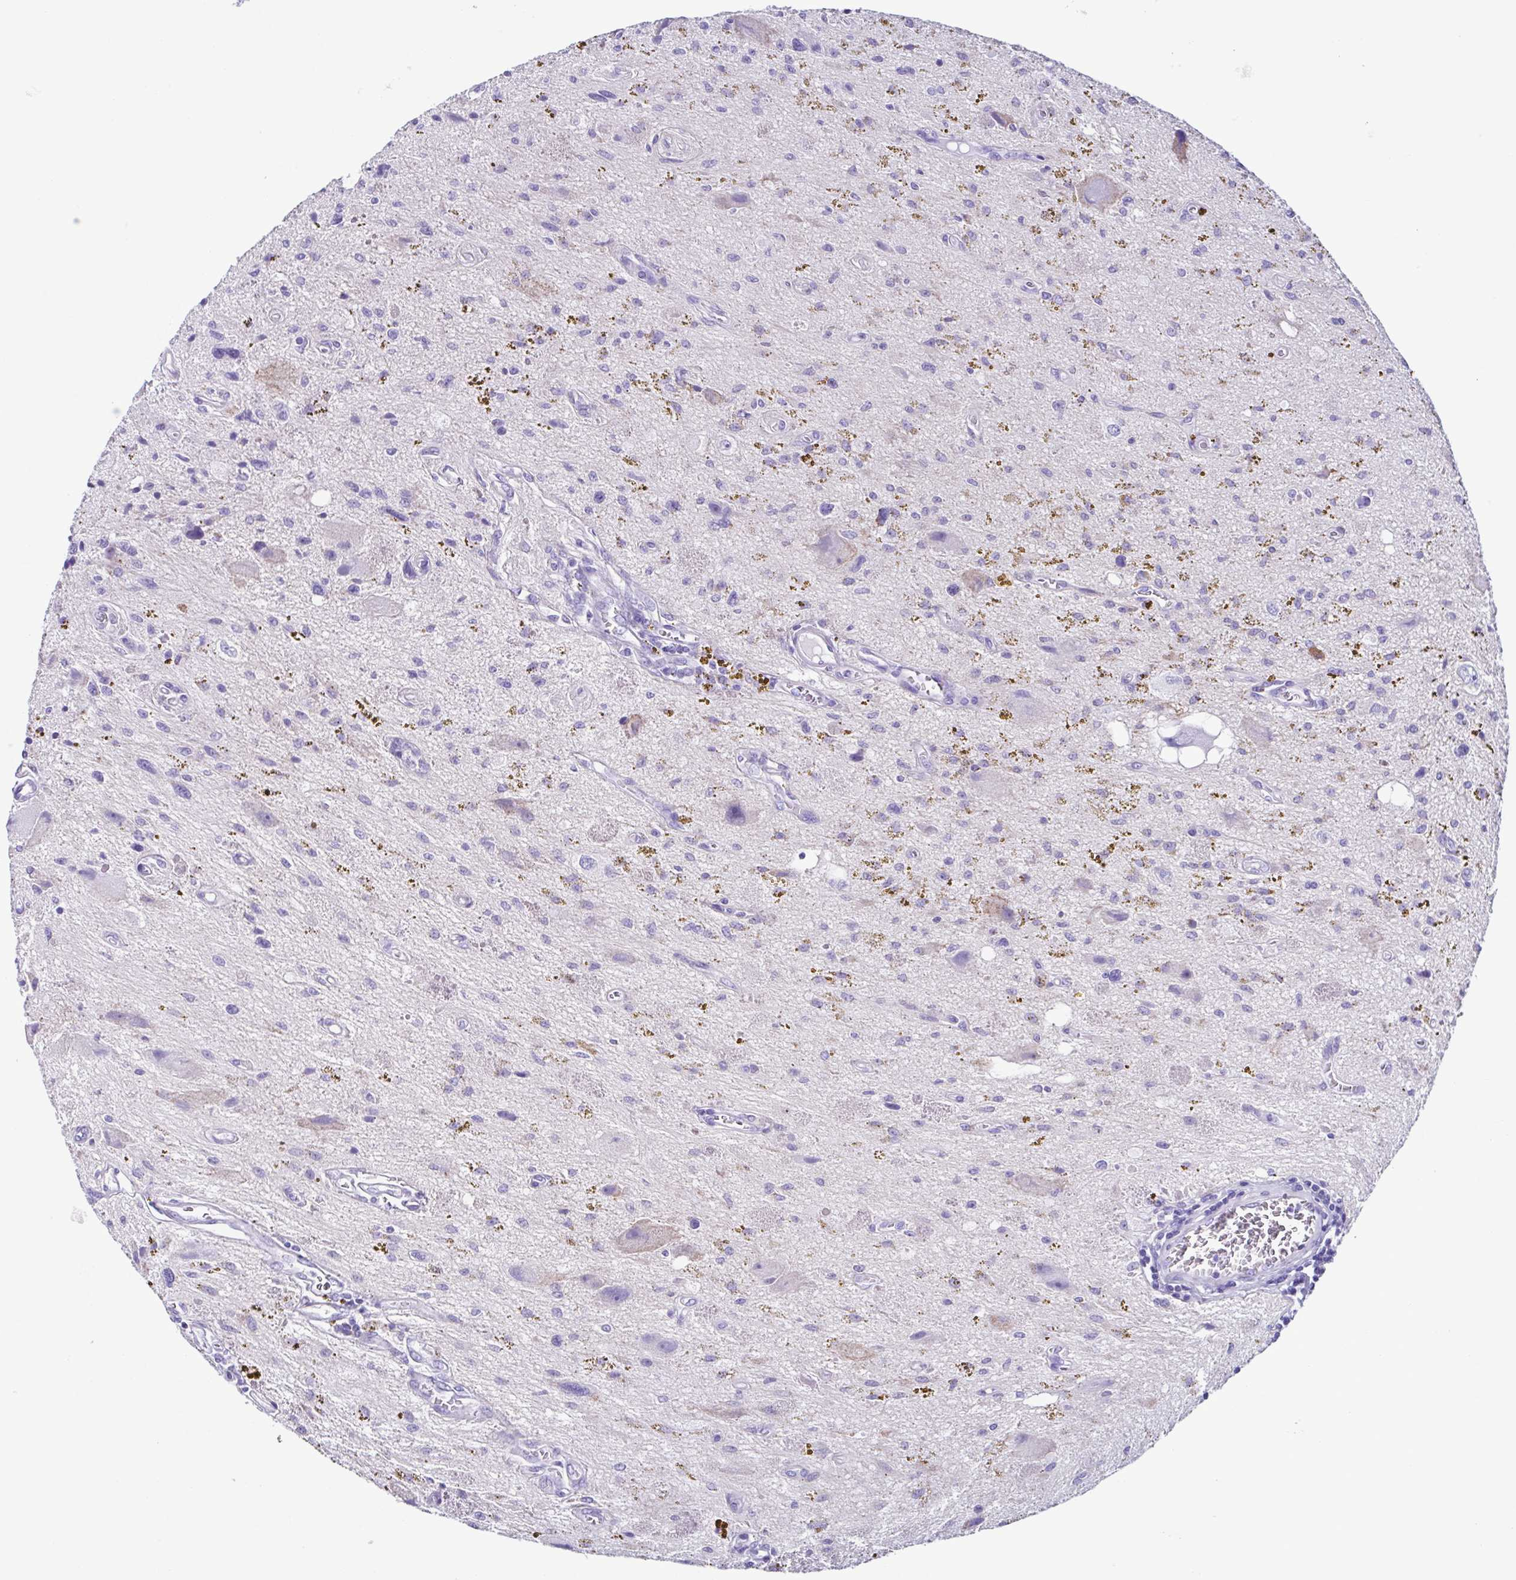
{"staining": {"intensity": "negative", "quantity": "none", "location": "none"}, "tissue": "glioma", "cell_type": "Tumor cells", "image_type": "cancer", "snomed": [{"axis": "morphology", "description": "Glioma, malignant, Low grade"}, {"axis": "topography", "description": "Cerebellum"}], "caption": "Glioma was stained to show a protein in brown. There is no significant expression in tumor cells. The staining is performed using DAB (3,3'-diaminobenzidine) brown chromogen with nuclei counter-stained in using hematoxylin.", "gene": "ACTRT3", "patient": {"sex": "female", "age": 14}}